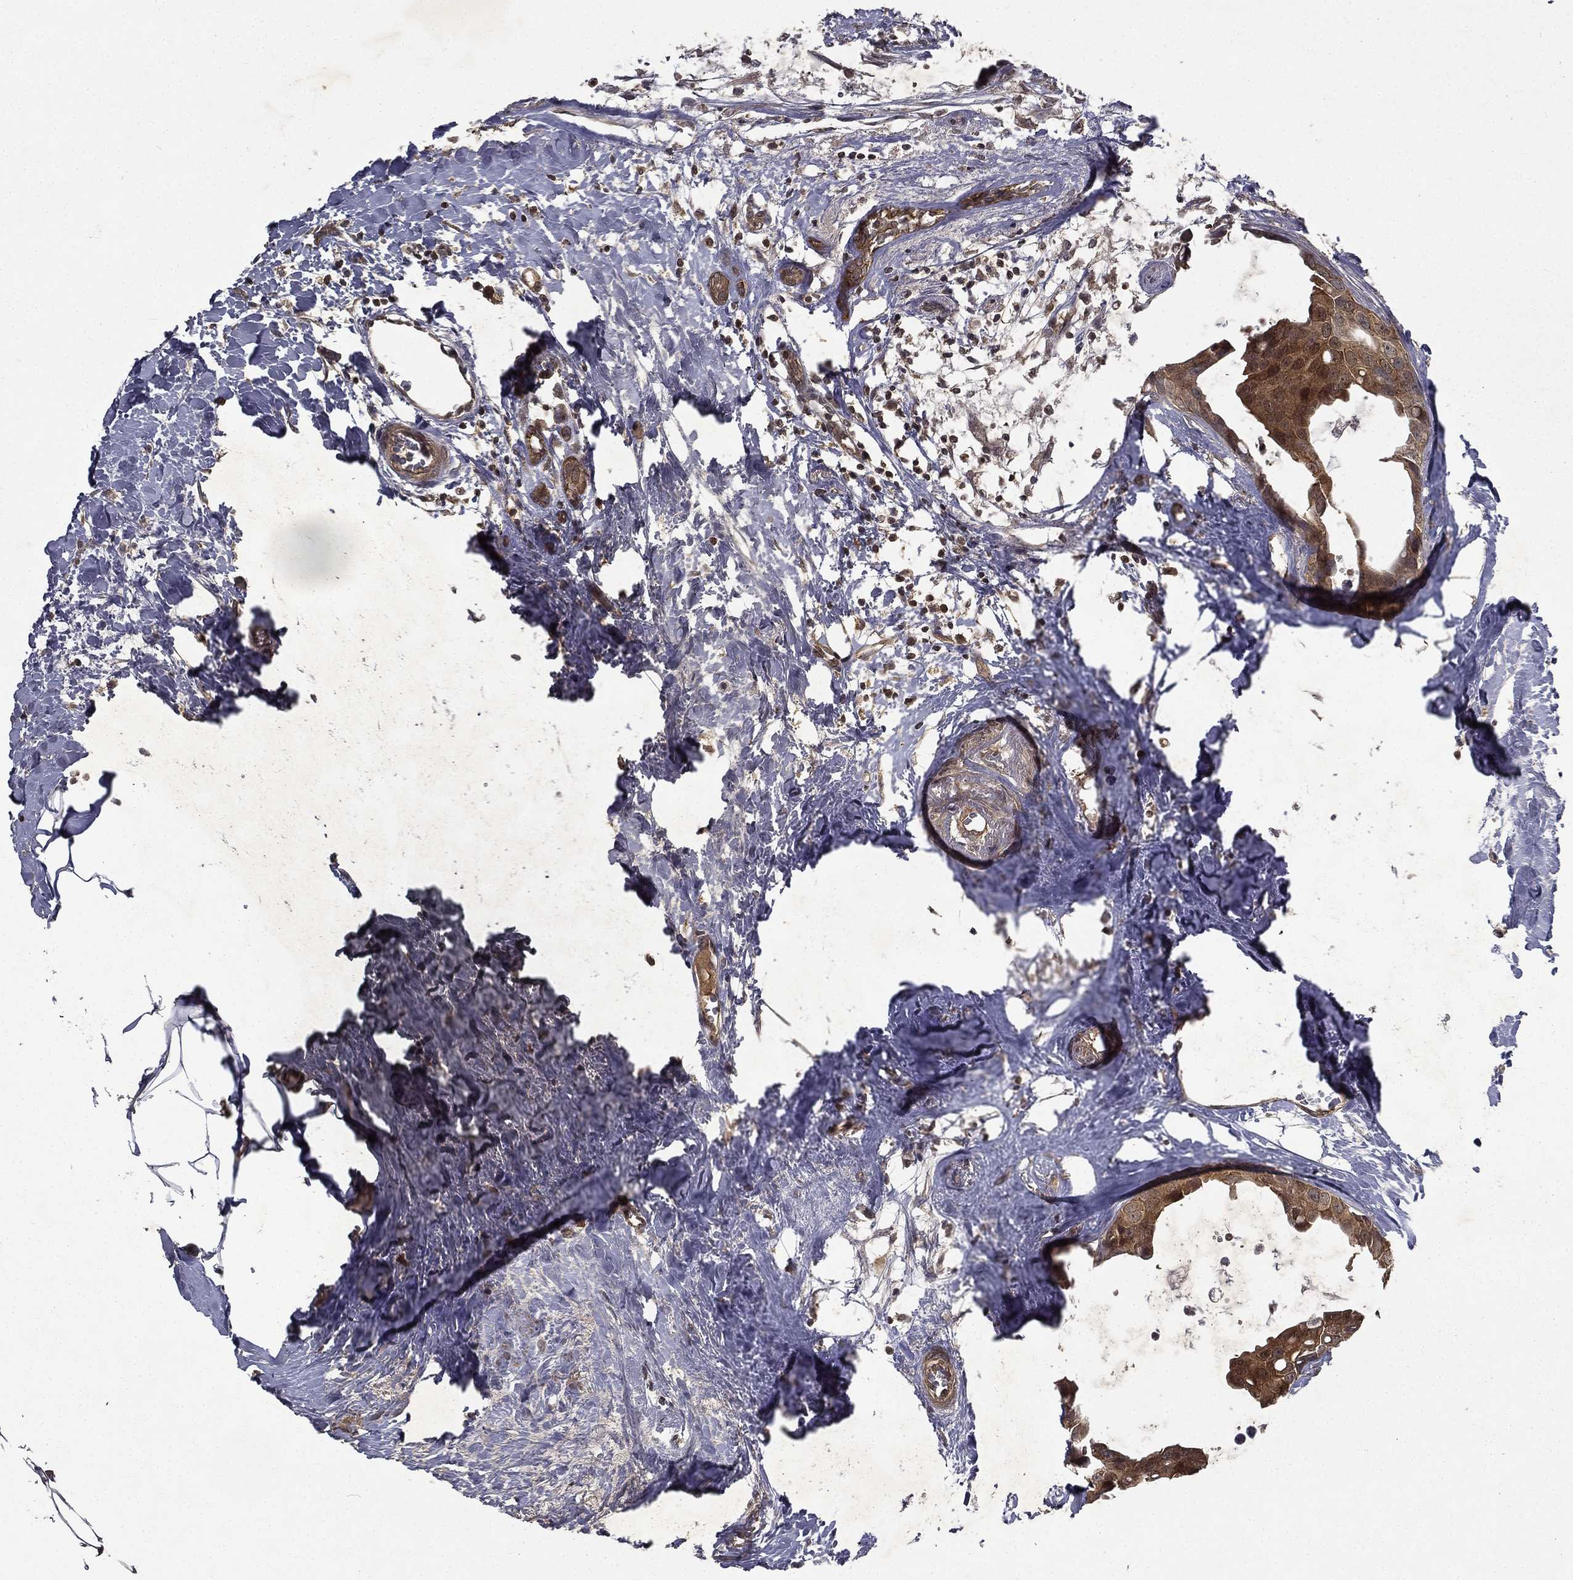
{"staining": {"intensity": "moderate", "quantity": ">75%", "location": "cytoplasmic/membranous"}, "tissue": "breast cancer", "cell_type": "Tumor cells", "image_type": "cancer", "snomed": [{"axis": "morphology", "description": "Duct carcinoma"}, {"axis": "topography", "description": "Breast"}], "caption": "Immunohistochemistry (DAB (3,3'-diaminobenzidine)) staining of intraductal carcinoma (breast) displays moderate cytoplasmic/membranous protein staining in about >75% of tumor cells.", "gene": "FGD1", "patient": {"sex": "female", "age": 45}}